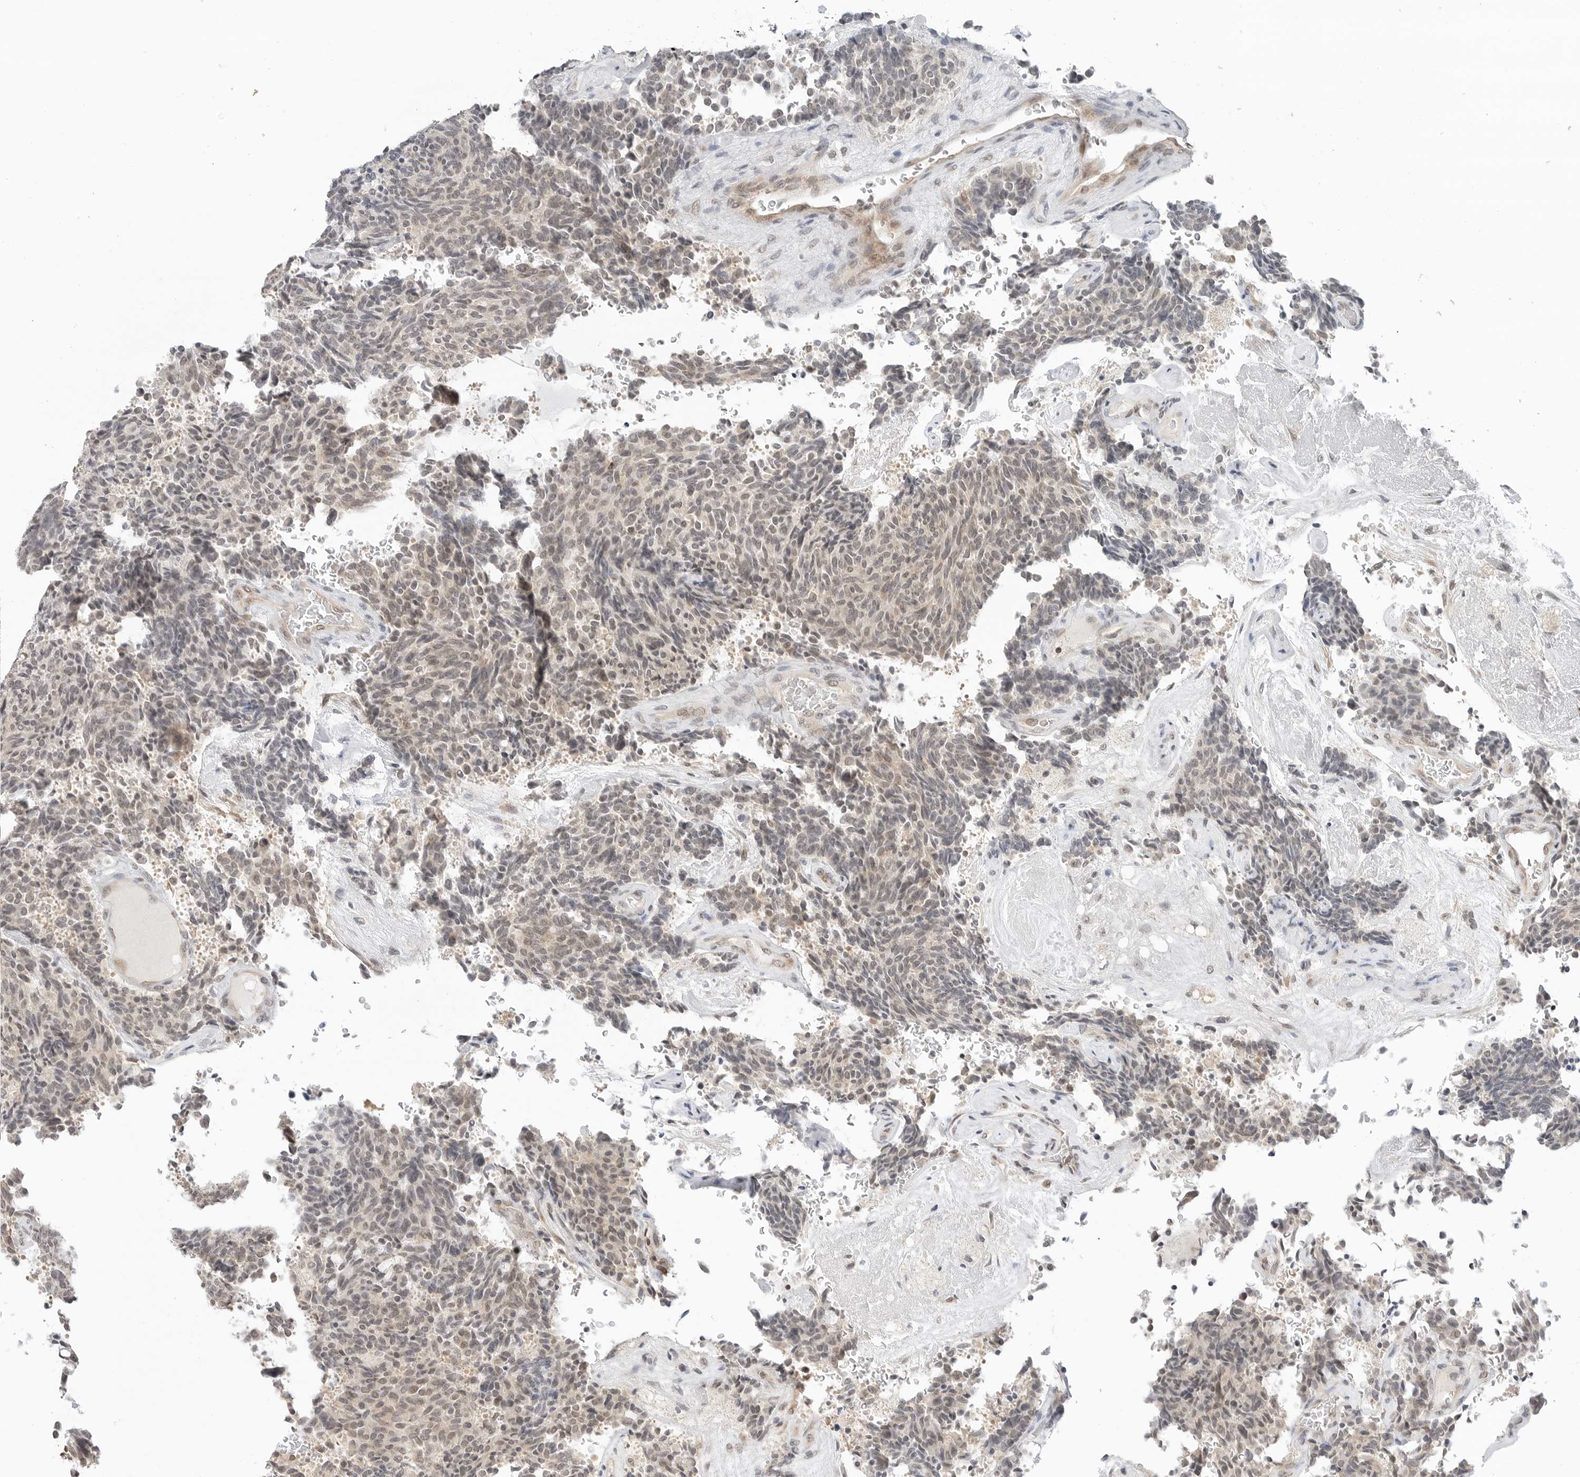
{"staining": {"intensity": "weak", "quantity": "25%-75%", "location": "cytoplasmic/membranous,nuclear"}, "tissue": "carcinoid", "cell_type": "Tumor cells", "image_type": "cancer", "snomed": [{"axis": "morphology", "description": "Carcinoid, malignant, NOS"}, {"axis": "topography", "description": "Pancreas"}], "caption": "Protein staining reveals weak cytoplasmic/membranous and nuclear staining in approximately 25%-75% of tumor cells in carcinoid (malignant).", "gene": "METAP1", "patient": {"sex": "female", "age": 54}}